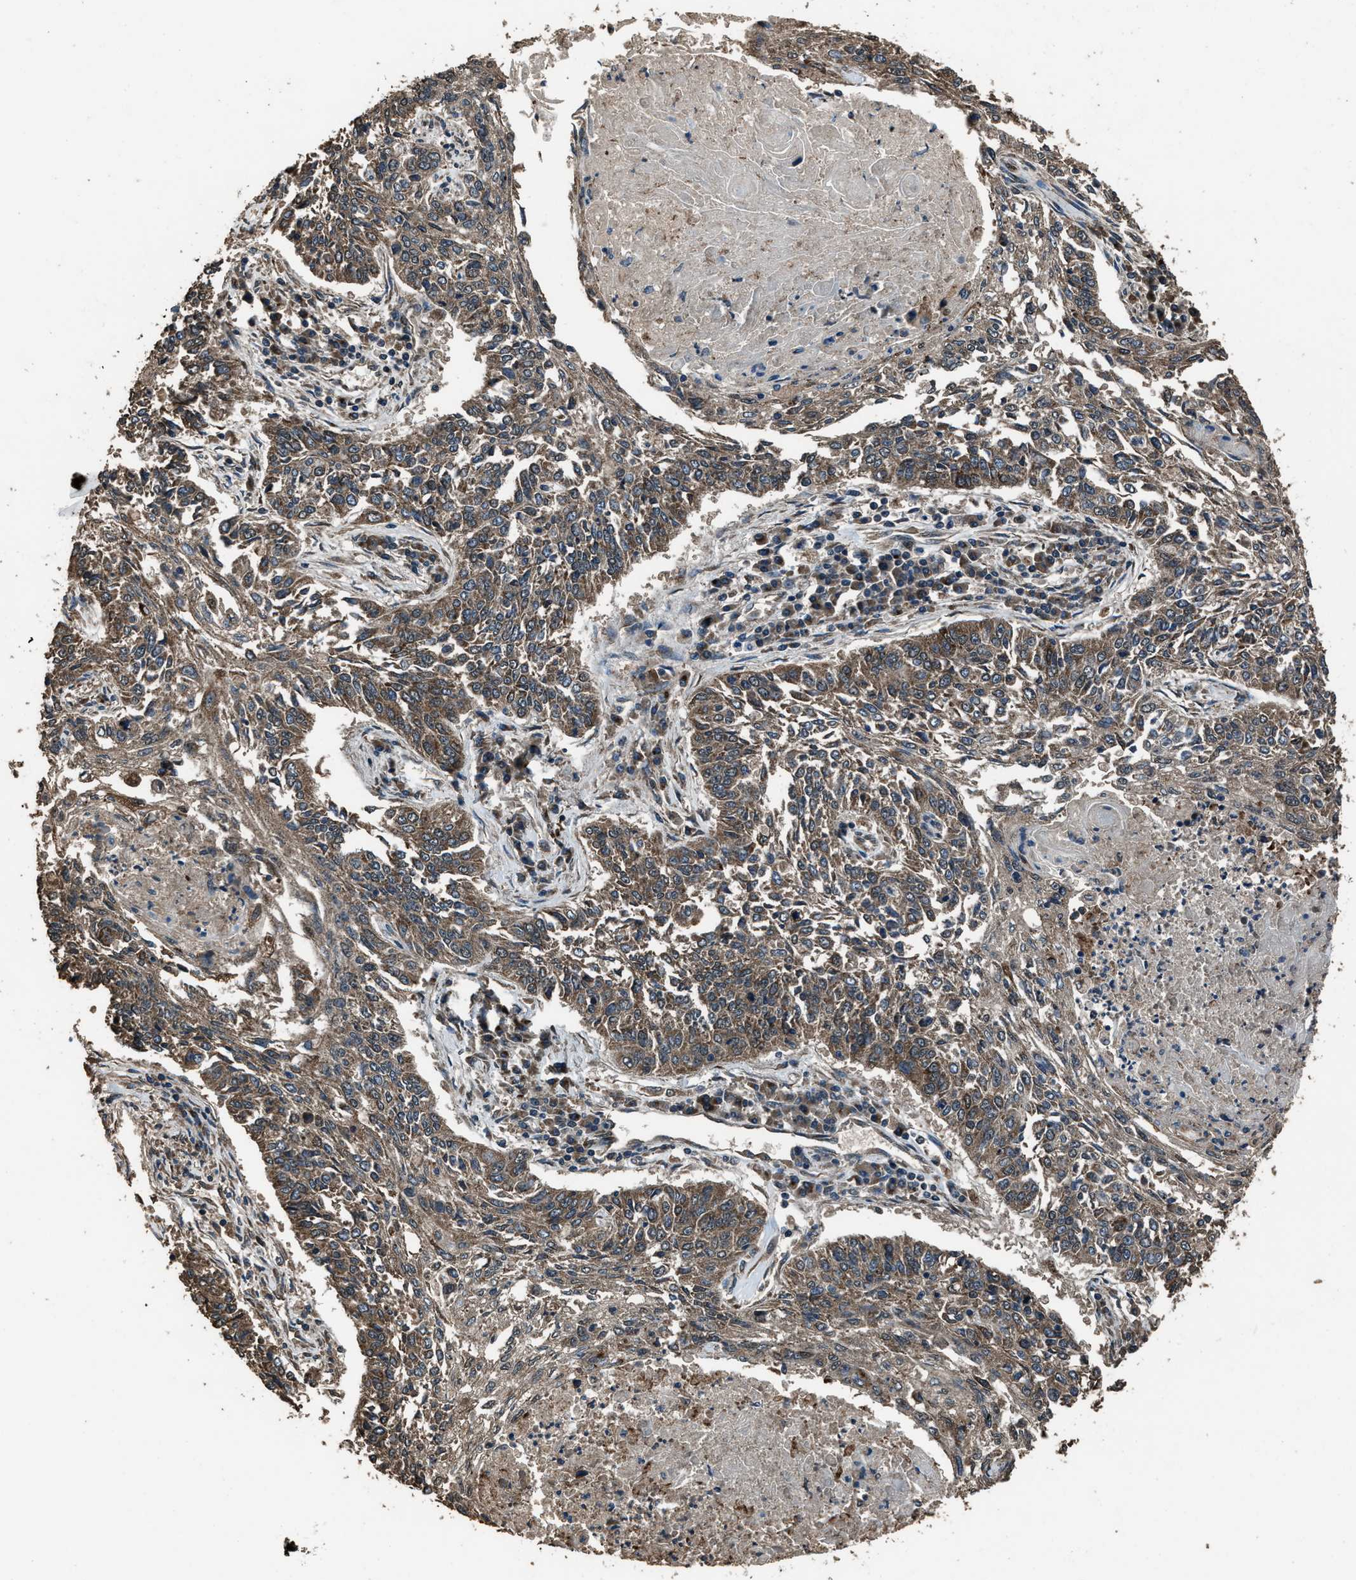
{"staining": {"intensity": "moderate", "quantity": ">75%", "location": "cytoplasmic/membranous"}, "tissue": "lung cancer", "cell_type": "Tumor cells", "image_type": "cancer", "snomed": [{"axis": "morphology", "description": "Normal tissue, NOS"}, {"axis": "morphology", "description": "Squamous cell carcinoma, NOS"}, {"axis": "topography", "description": "Cartilage tissue"}, {"axis": "topography", "description": "Bronchus"}, {"axis": "topography", "description": "Lung"}], "caption": "Brown immunohistochemical staining in human lung cancer (squamous cell carcinoma) demonstrates moderate cytoplasmic/membranous expression in about >75% of tumor cells. (DAB (3,3'-diaminobenzidine) IHC with brightfield microscopy, high magnification).", "gene": "SLC38A10", "patient": {"sex": "female", "age": 49}}